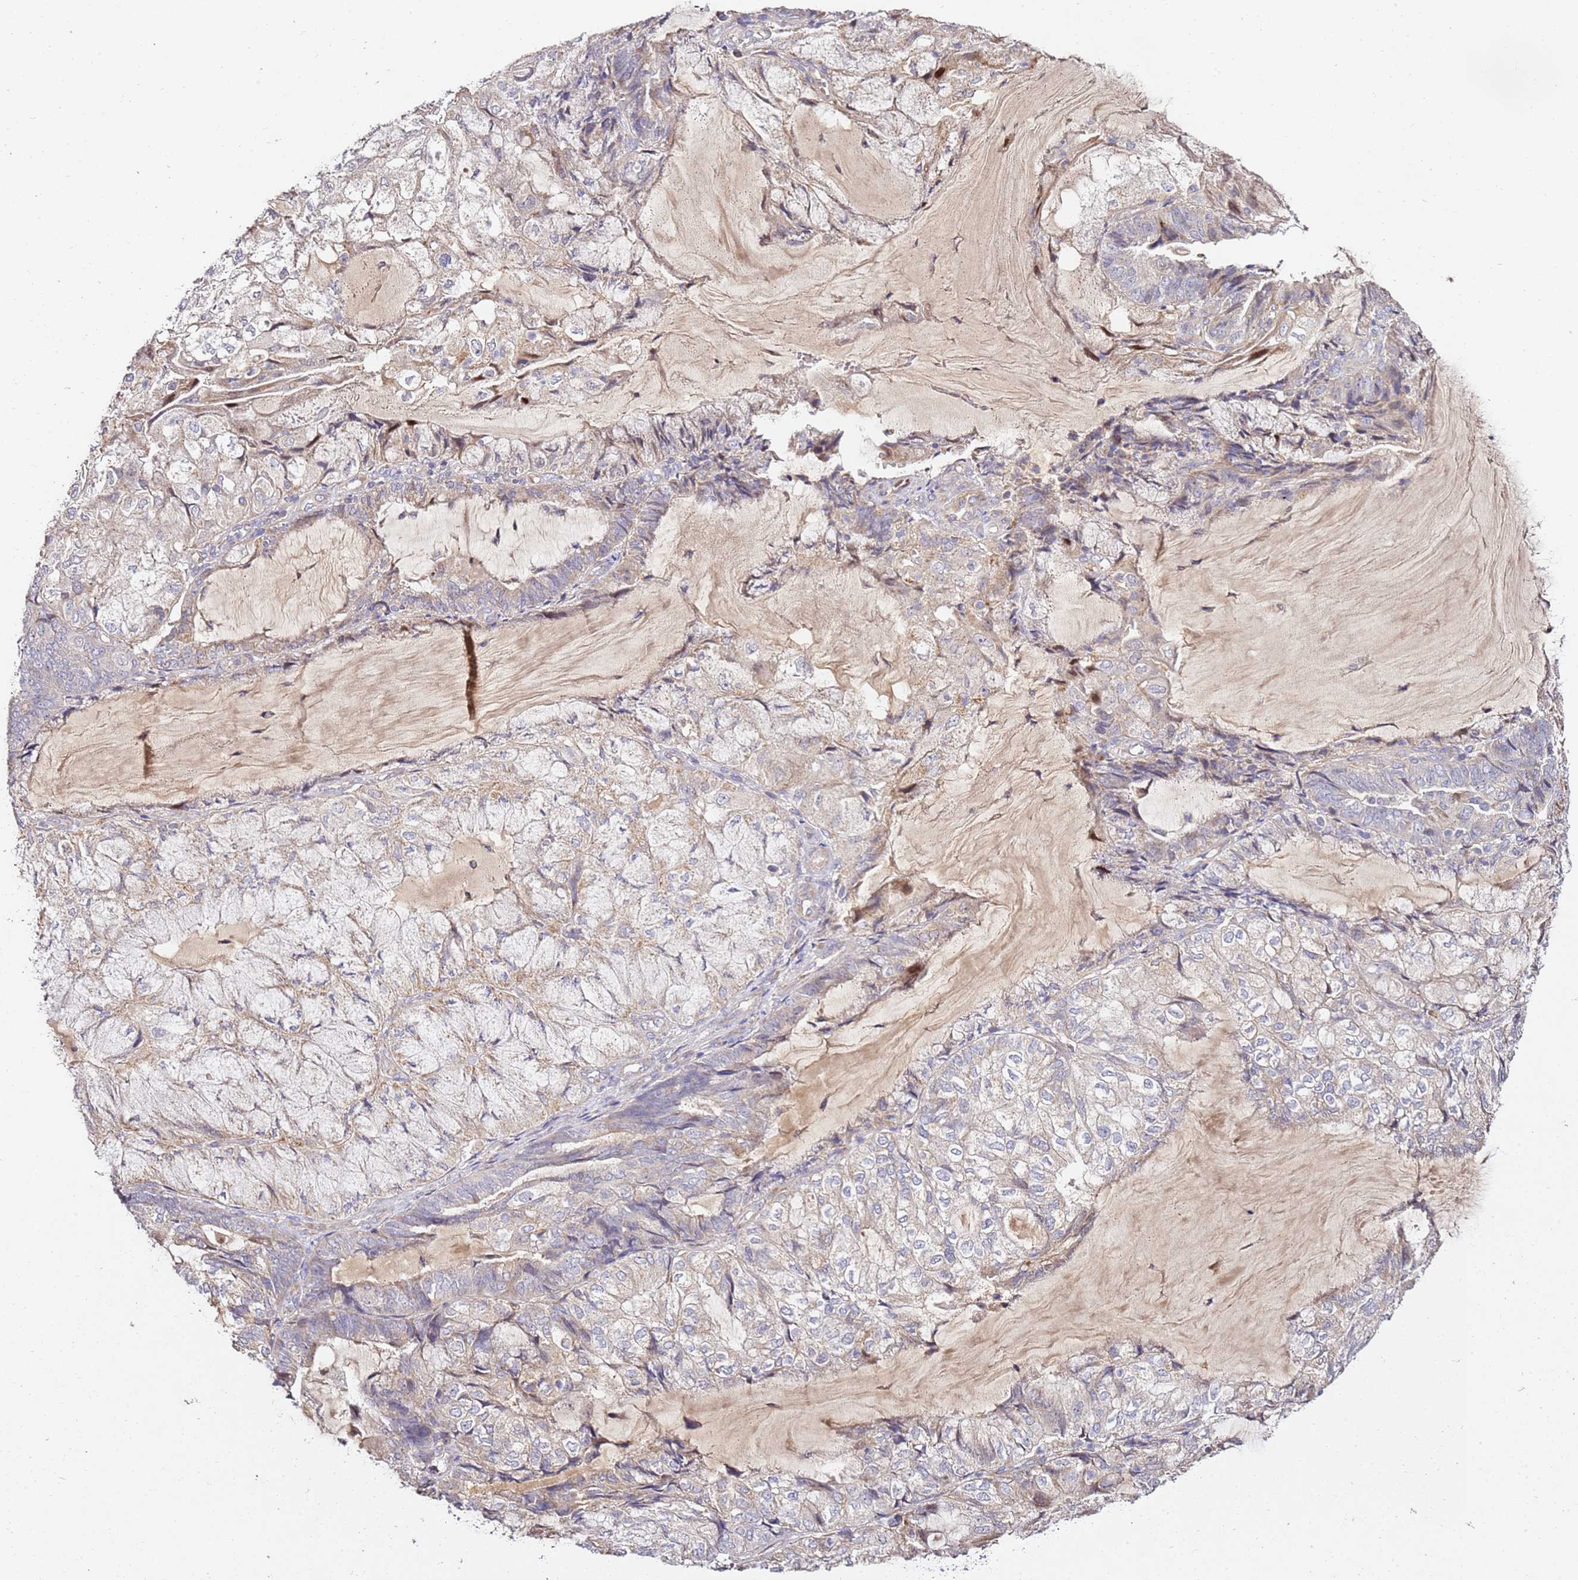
{"staining": {"intensity": "weak", "quantity": "<25%", "location": "cytoplasmic/membranous"}, "tissue": "endometrial cancer", "cell_type": "Tumor cells", "image_type": "cancer", "snomed": [{"axis": "morphology", "description": "Adenocarcinoma, NOS"}, {"axis": "topography", "description": "Endometrium"}], "caption": "Immunohistochemistry histopathology image of neoplastic tissue: endometrial cancer (adenocarcinoma) stained with DAB exhibits no significant protein staining in tumor cells.", "gene": "OR2B11", "patient": {"sex": "female", "age": 81}}